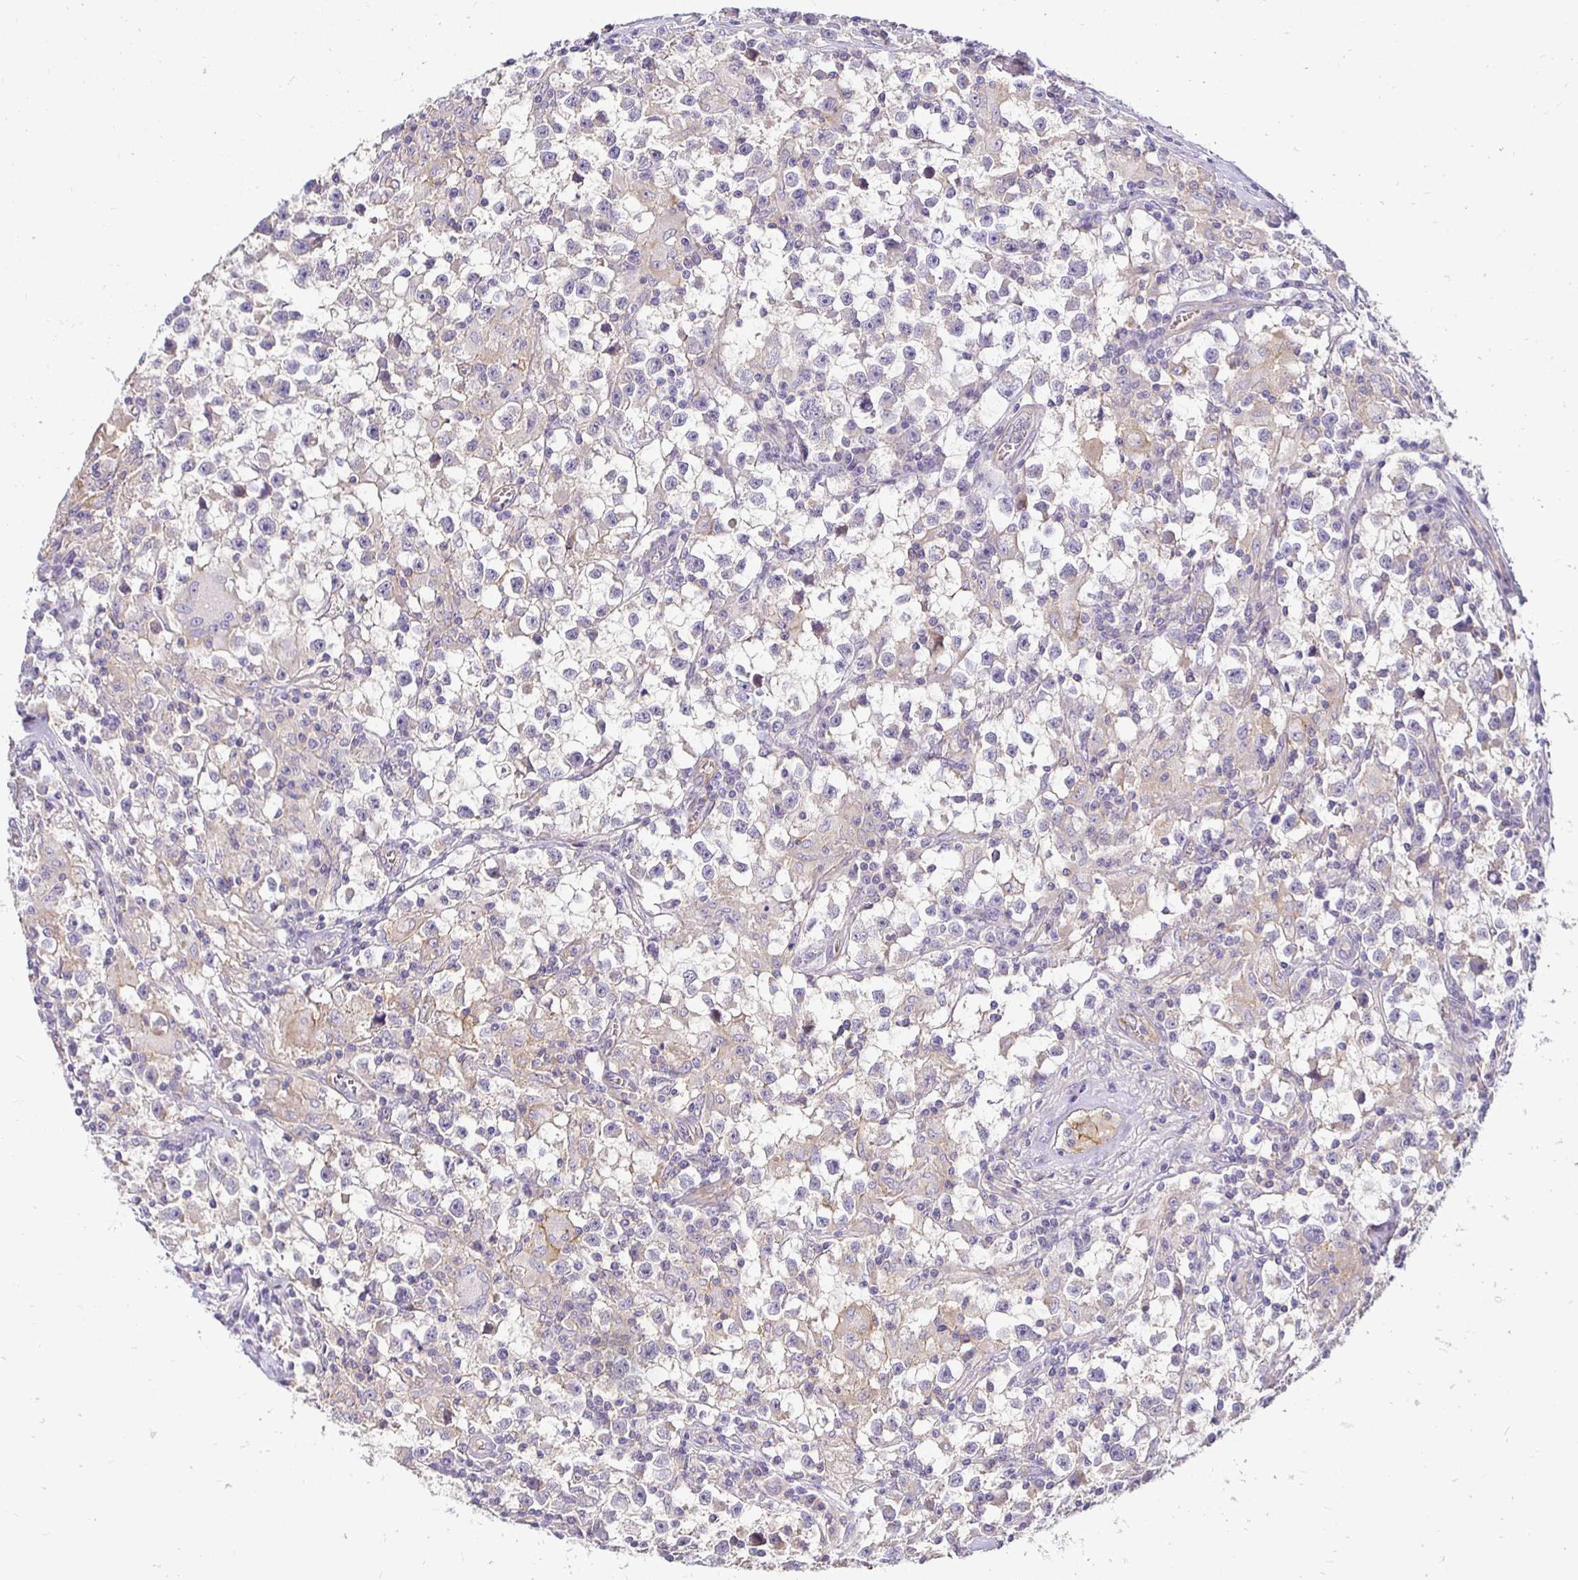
{"staining": {"intensity": "negative", "quantity": "none", "location": "none"}, "tissue": "testis cancer", "cell_type": "Tumor cells", "image_type": "cancer", "snomed": [{"axis": "morphology", "description": "Seminoma, NOS"}, {"axis": "topography", "description": "Testis"}], "caption": "An immunohistochemistry (IHC) photomicrograph of testis seminoma is shown. There is no staining in tumor cells of testis seminoma.", "gene": "SLC9A1", "patient": {"sex": "male", "age": 31}}